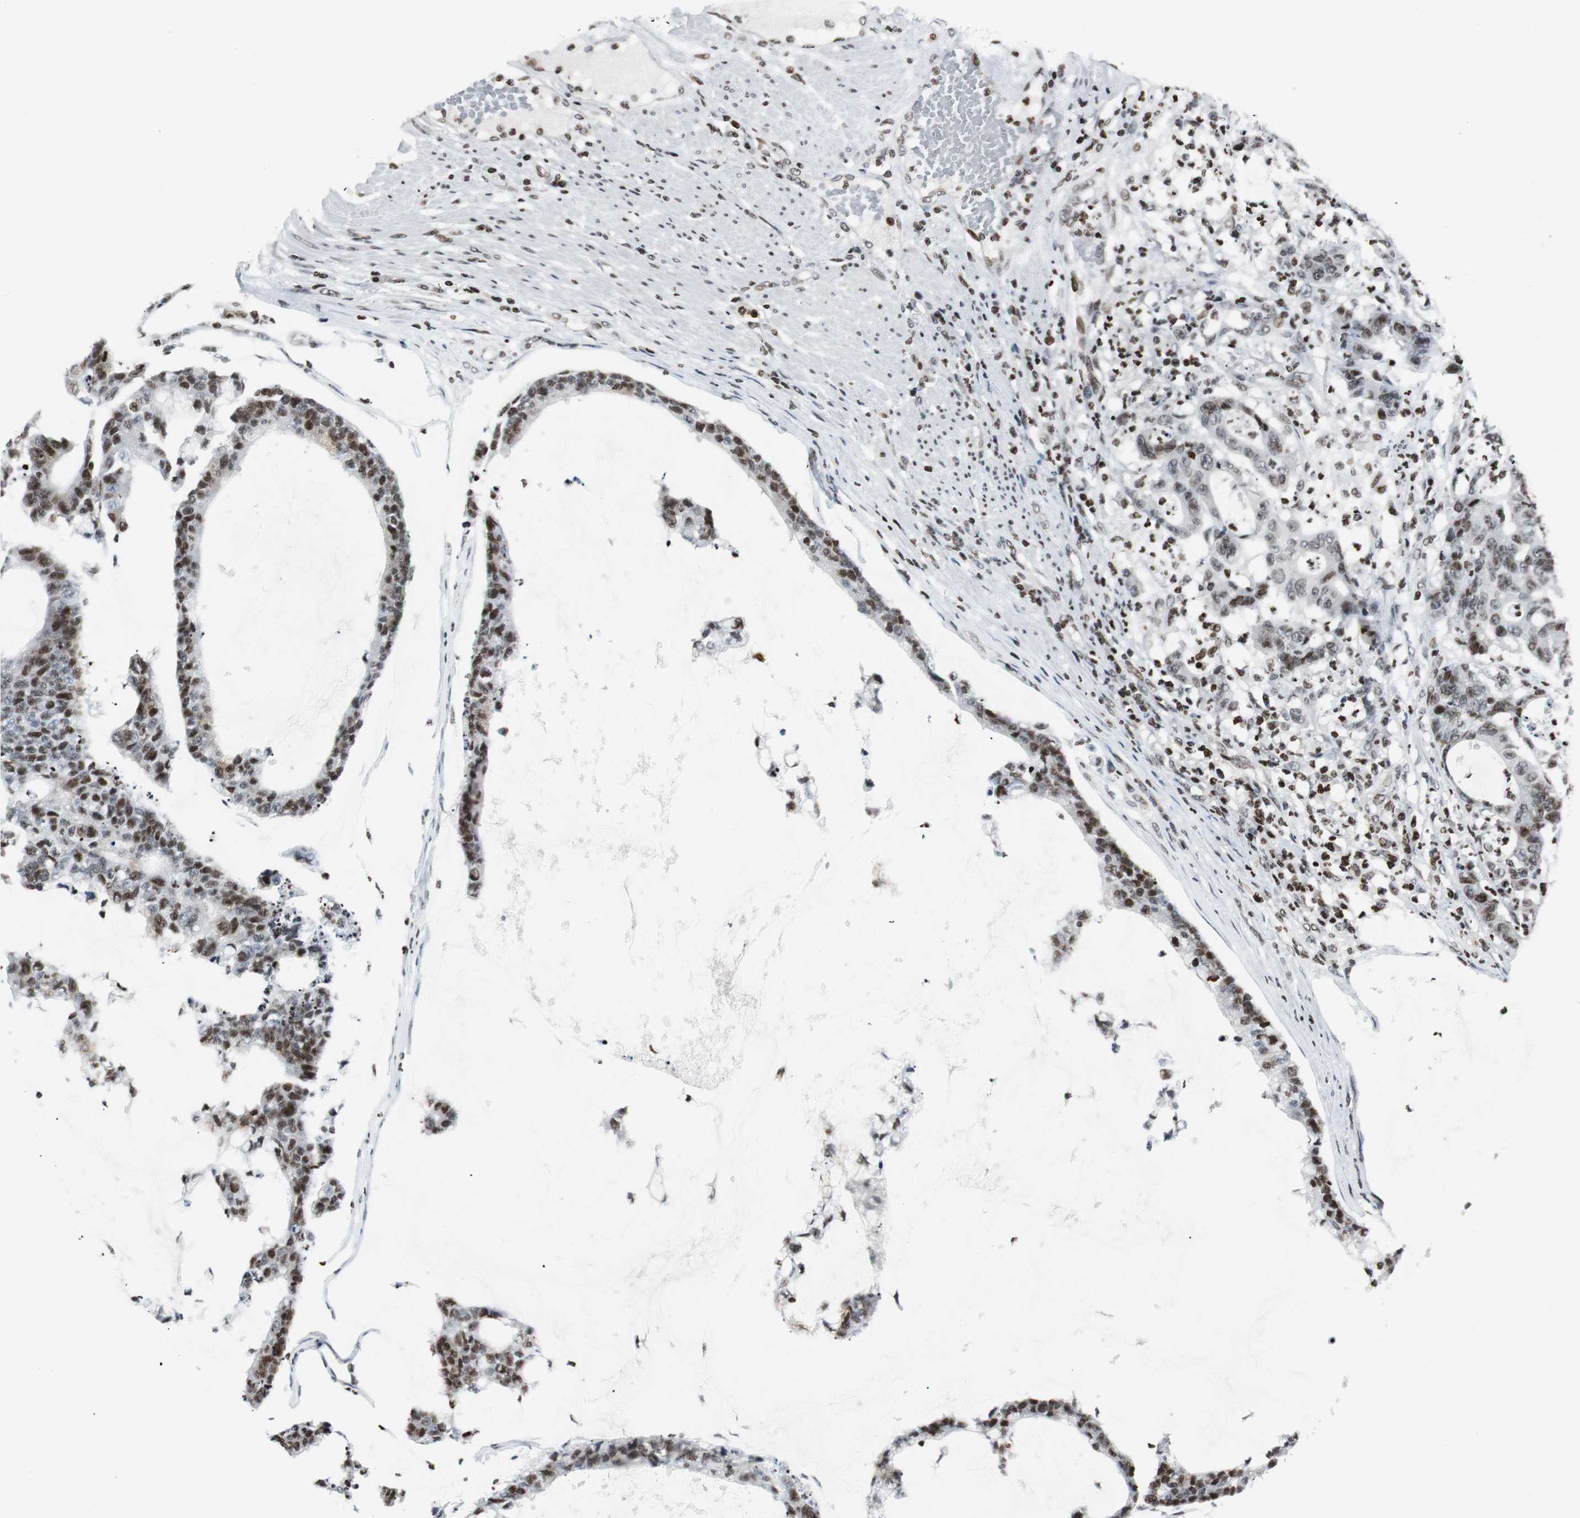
{"staining": {"intensity": "strong", "quantity": ">75%", "location": "nuclear"}, "tissue": "colorectal cancer", "cell_type": "Tumor cells", "image_type": "cancer", "snomed": [{"axis": "morphology", "description": "Adenocarcinoma, NOS"}, {"axis": "topography", "description": "Colon"}], "caption": "Protein analysis of colorectal cancer (adenocarcinoma) tissue reveals strong nuclear expression in about >75% of tumor cells. (DAB (3,3'-diaminobenzidine) IHC, brown staining for protein, blue staining for nuclei).", "gene": "PAXIP1", "patient": {"sex": "female", "age": 84}}